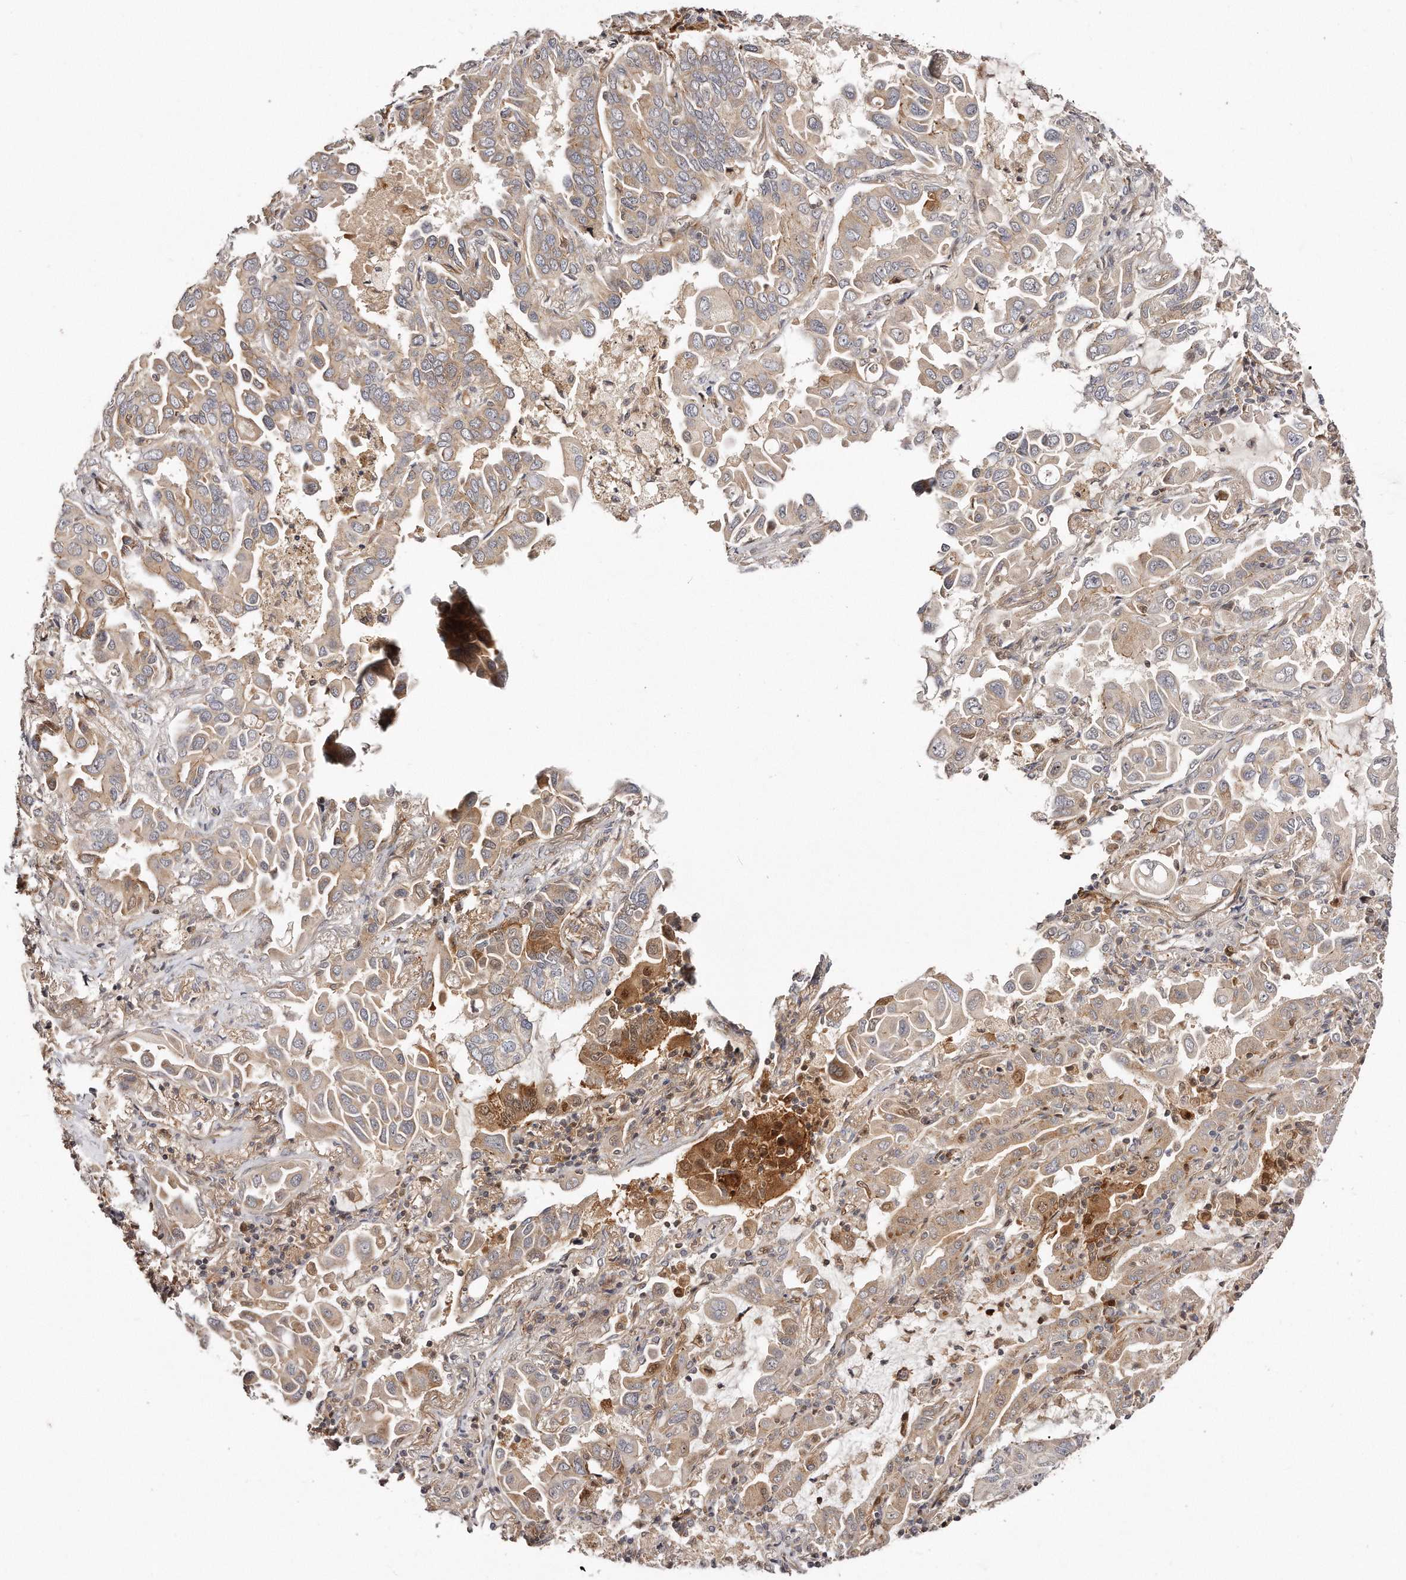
{"staining": {"intensity": "moderate", "quantity": "<25%", "location": "cytoplasmic/membranous"}, "tissue": "lung cancer", "cell_type": "Tumor cells", "image_type": "cancer", "snomed": [{"axis": "morphology", "description": "Adenocarcinoma, NOS"}, {"axis": "topography", "description": "Lung"}], "caption": "Adenocarcinoma (lung) tissue exhibits moderate cytoplasmic/membranous staining in about <25% of tumor cells, visualized by immunohistochemistry.", "gene": "GBP4", "patient": {"sex": "male", "age": 64}}